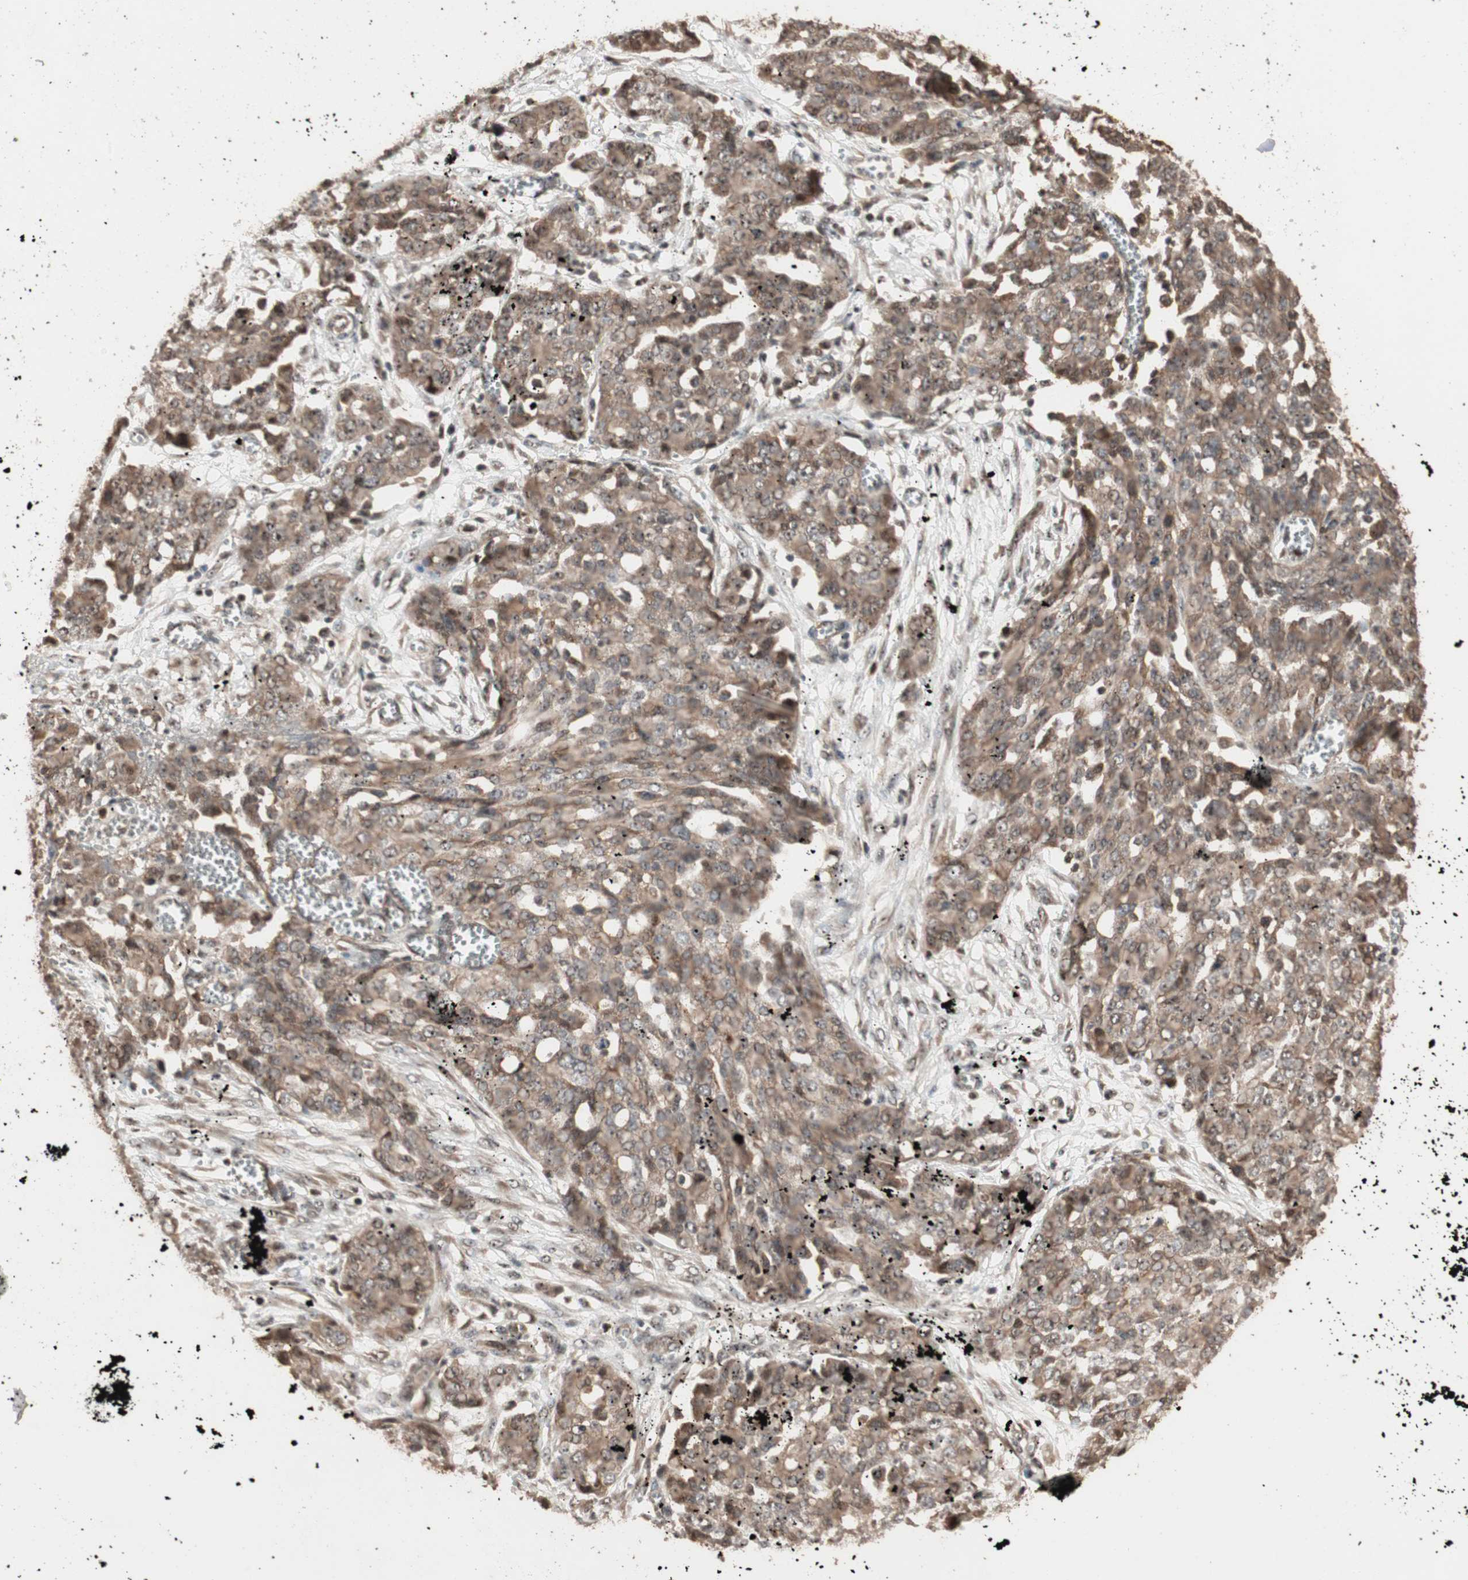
{"staining": {"intensity": "moderate", "quantity": ">75%", "location": "cytoplasmic/membranous"}, "tissue": "ovarian cancer", "cell_type": "Tumor cells", "image_type": "cancer", "snomed": [{"axis": "morphology", "description": "Cystadenocarcinoma, serous, NOS"}, {"axis": "topography", "description": "Soft tissue"}, {"axis": "topography", "description": "Ovary"}], "caption": "Tumor cells display medium levels of moderate cytoplasmic/membranous staining in about >75% of cells in ovarian cancer (serous cystadenocarcinoma).", "gene": "USP20", "patient": {"sex": "female", "age": 57}}